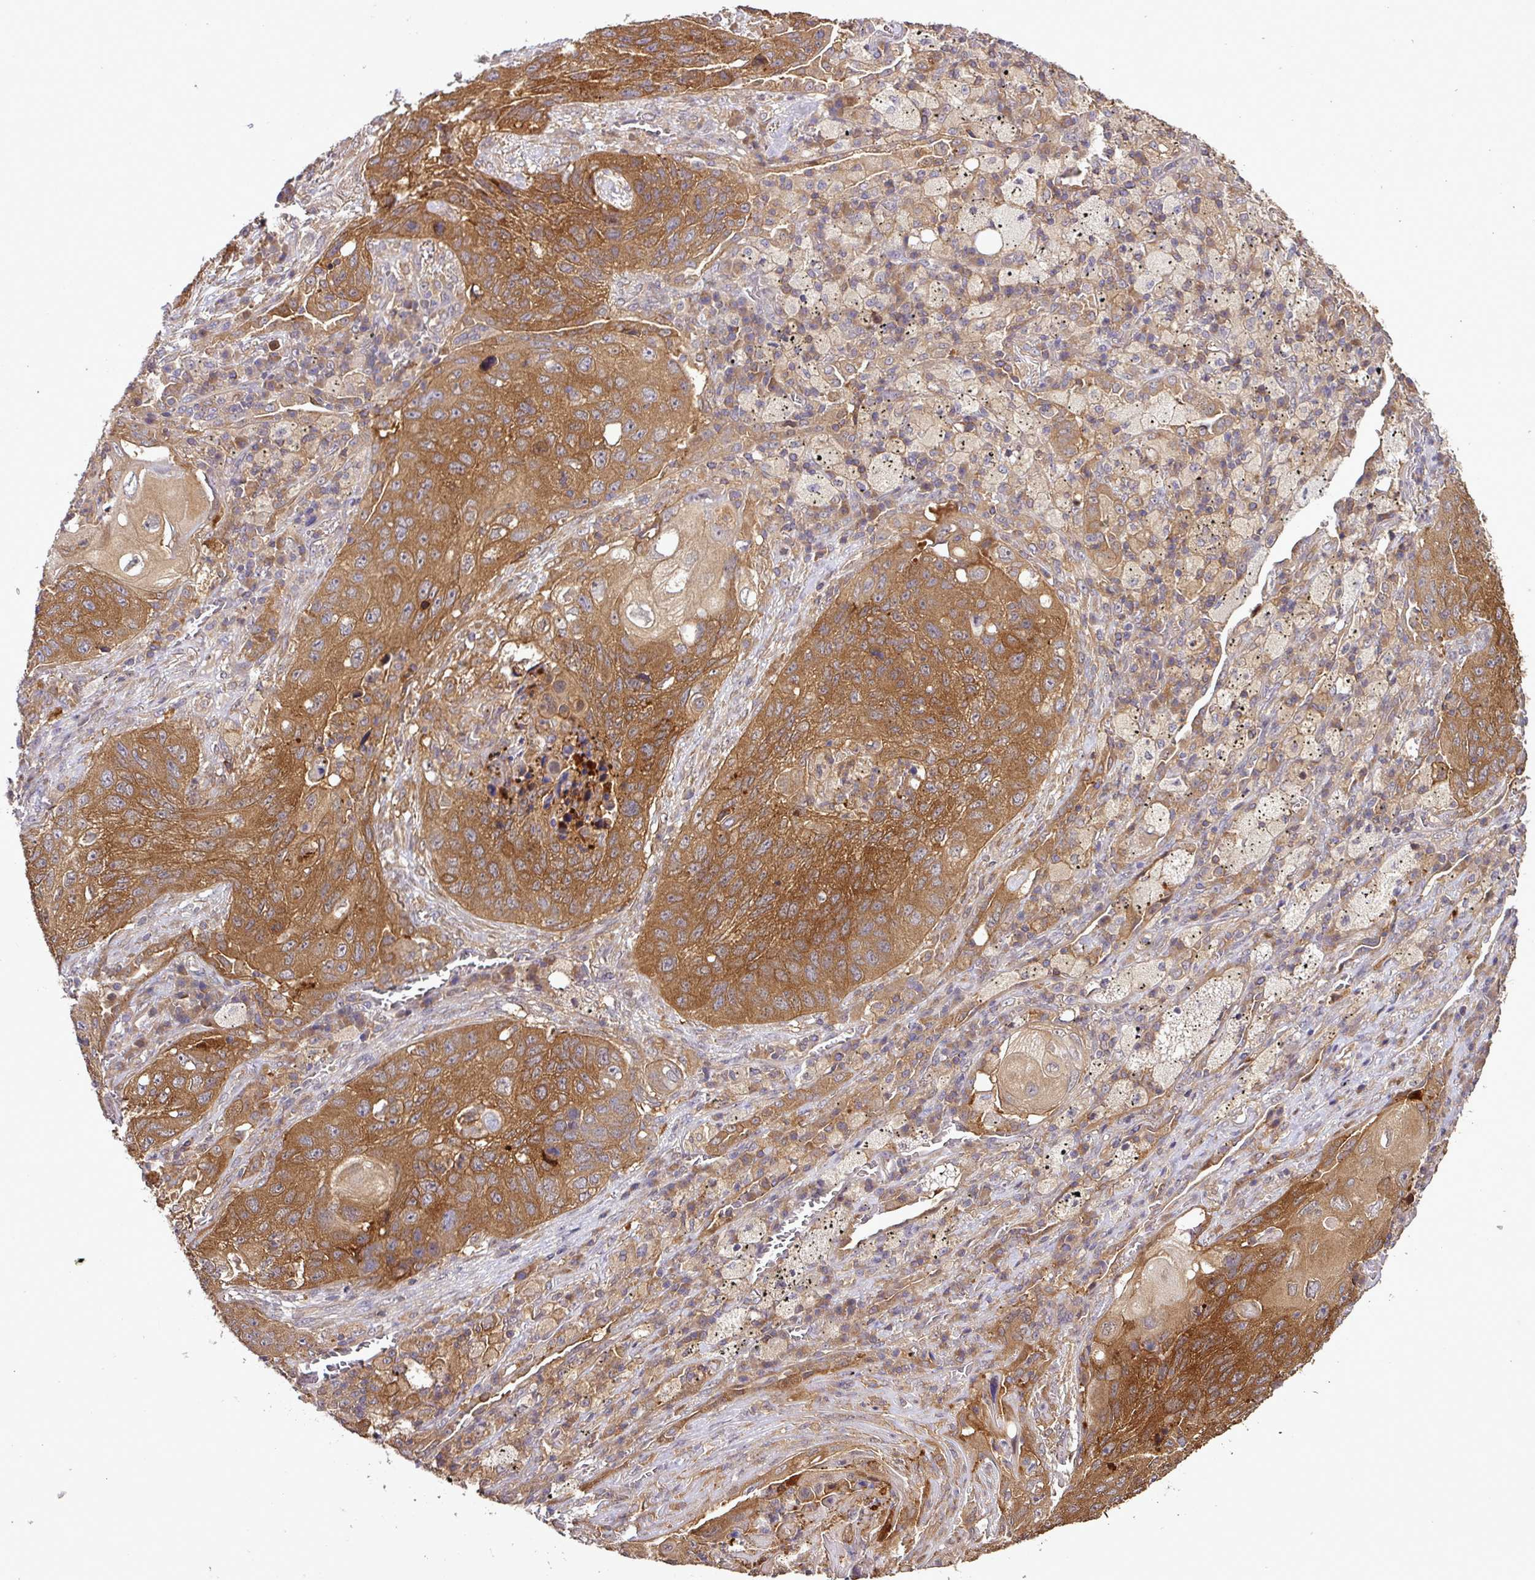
{"staining": {"intensity": "moderate", "quantity": ">75%", "location": "cytoplasmic/membranous"}, "tissue": "lung cancer", "cell_type": "Tumor cells", "image_type": "cancer", "snomed": [{"axis": "morphology", "description": "Squamous cell carcinoma, NOS"}, {"axis": "topography", "description": "Lung"}], "caption": "Tumor cells reveal medium levels of moderate cytoplasmic/membranous positivity in about >75% of cells in human lung cancer.", "gene": "TMEM107", "patient": {"sex": "female", "age": 63}}